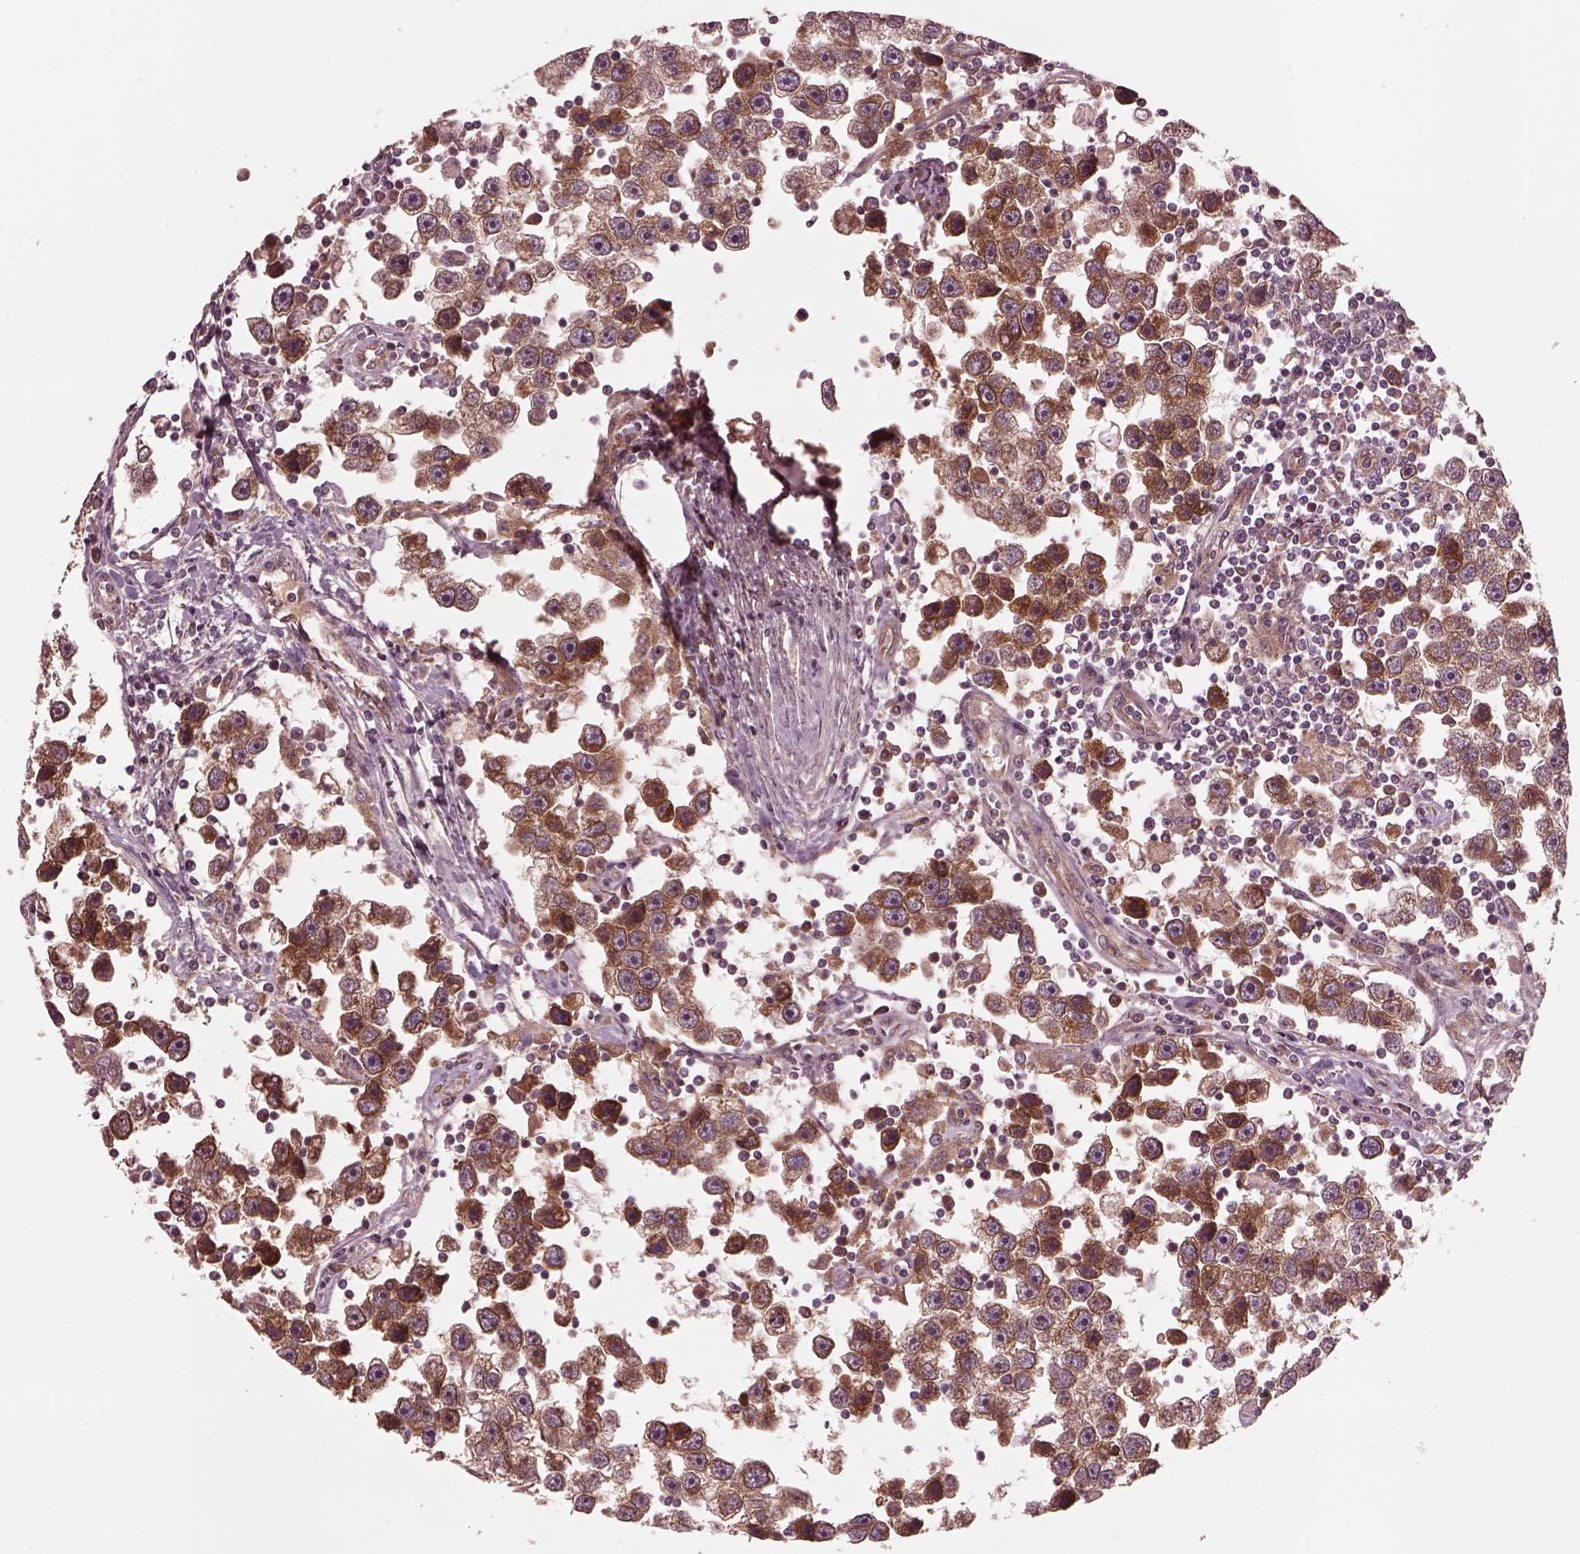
{"staining": {"intensity": "moderate", "quantity": ">75%", "location": "cytoplasmic/membranous"}, "tissue": "testis cancer", "cell_type": "Tumor cells", "image_type": "cancer", "snomed": [{"axis": "morphology", "description": "Seminoma, NOS"}, {"axis": "topography", "description": "Testis"}], "caption": "Protein analysis of testis seminoma tissue exhibits moderate cytoplasmic/membranous expression in about >75% of tumor cells.", "gene": "PIK3R2", "patient": {"sex": "male", "age": 30}}